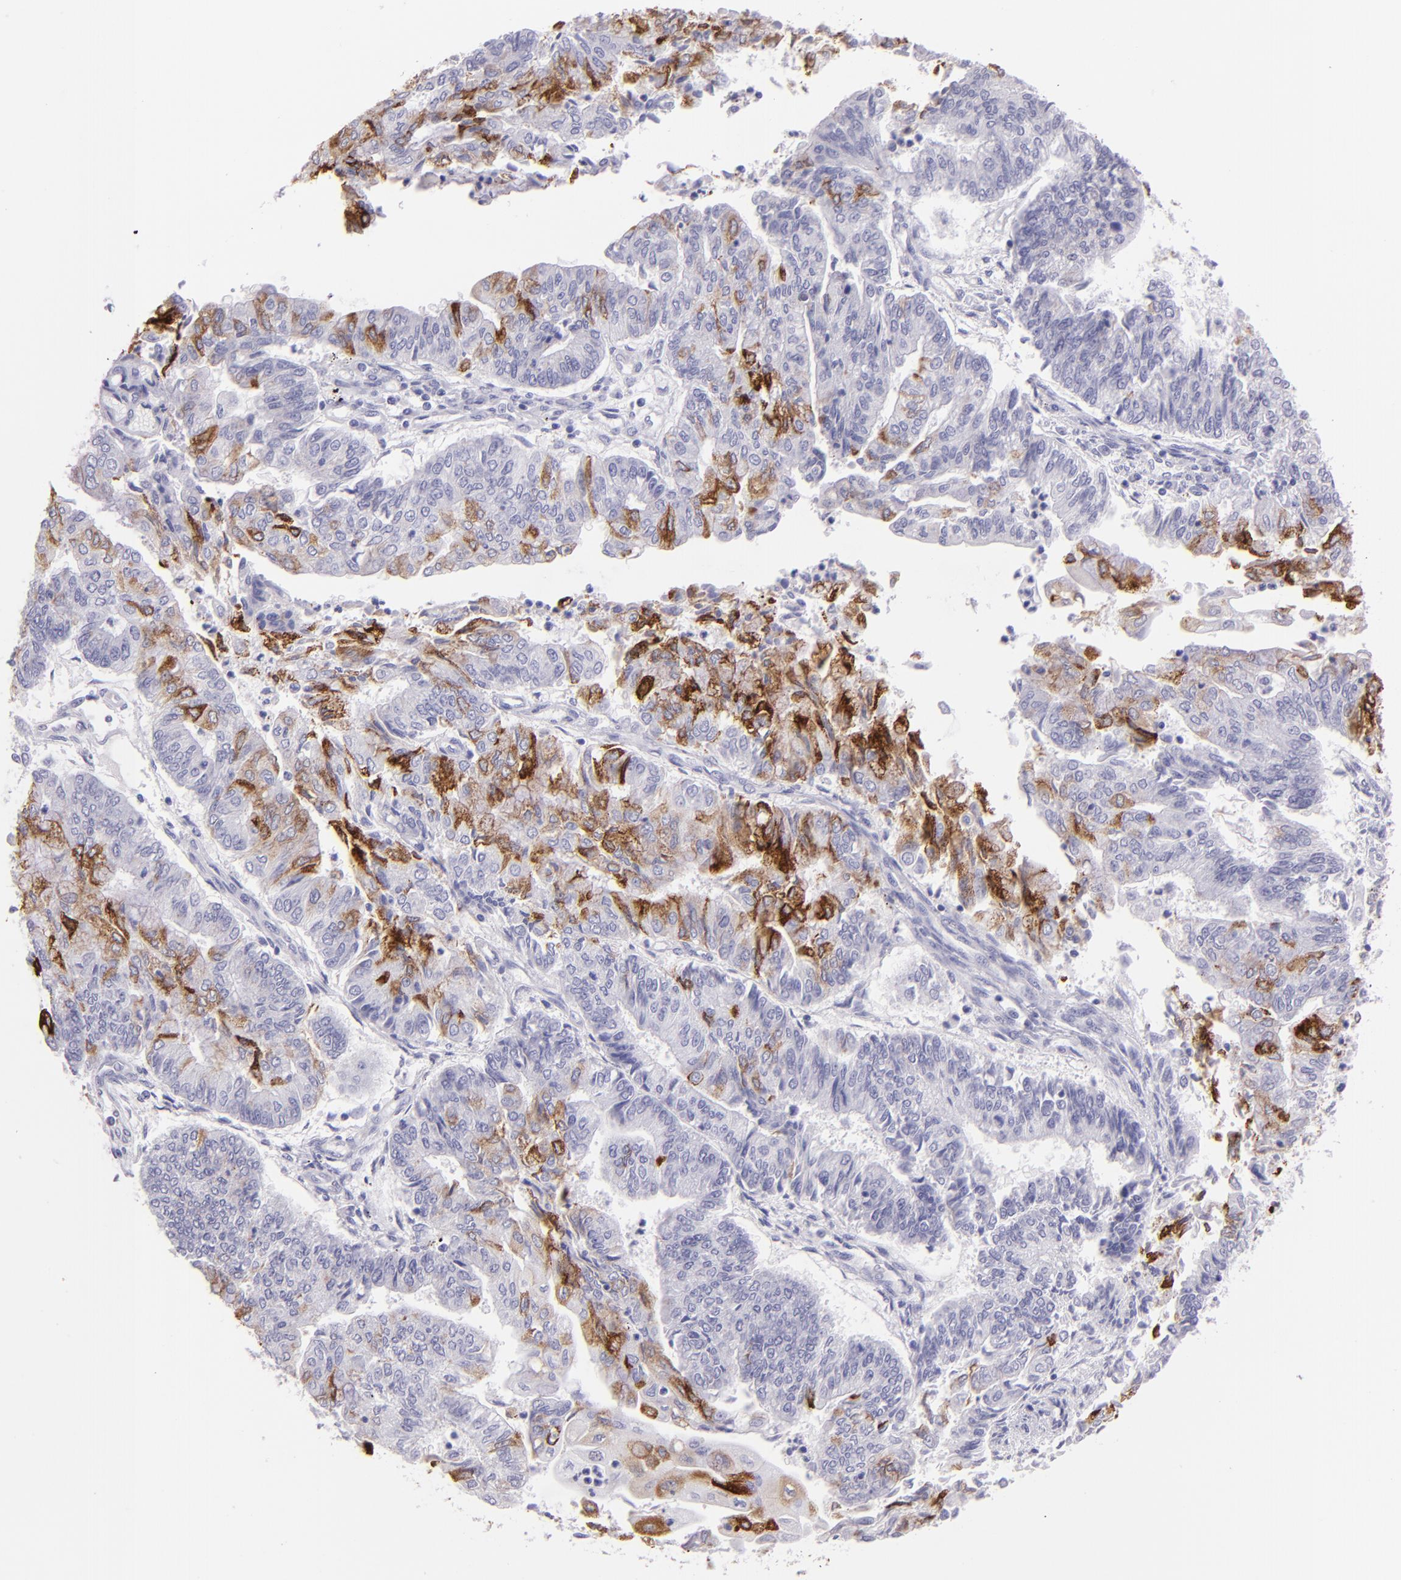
{"staining": {"intensity": "strong", "quantity": "<25%", "location": "cytoplasmic/membranous"}, "tissue": "endometrial cancer", "cell_type": "Tumor cells", "image_type": "cancer", "snomed": [{"axis": "morphology", "description": "Adenocarcinoma, NOS"}, {"axis": "topography", "description": "Endometrium"}], "caption": "Endometrial cancer stained with immunohistochemistry shows strong cytoplasmic/membranous positivity in about <25% of tumor cells.", "gene": "MUC5AC", "patient": {"sex": "female", "age": 59}}